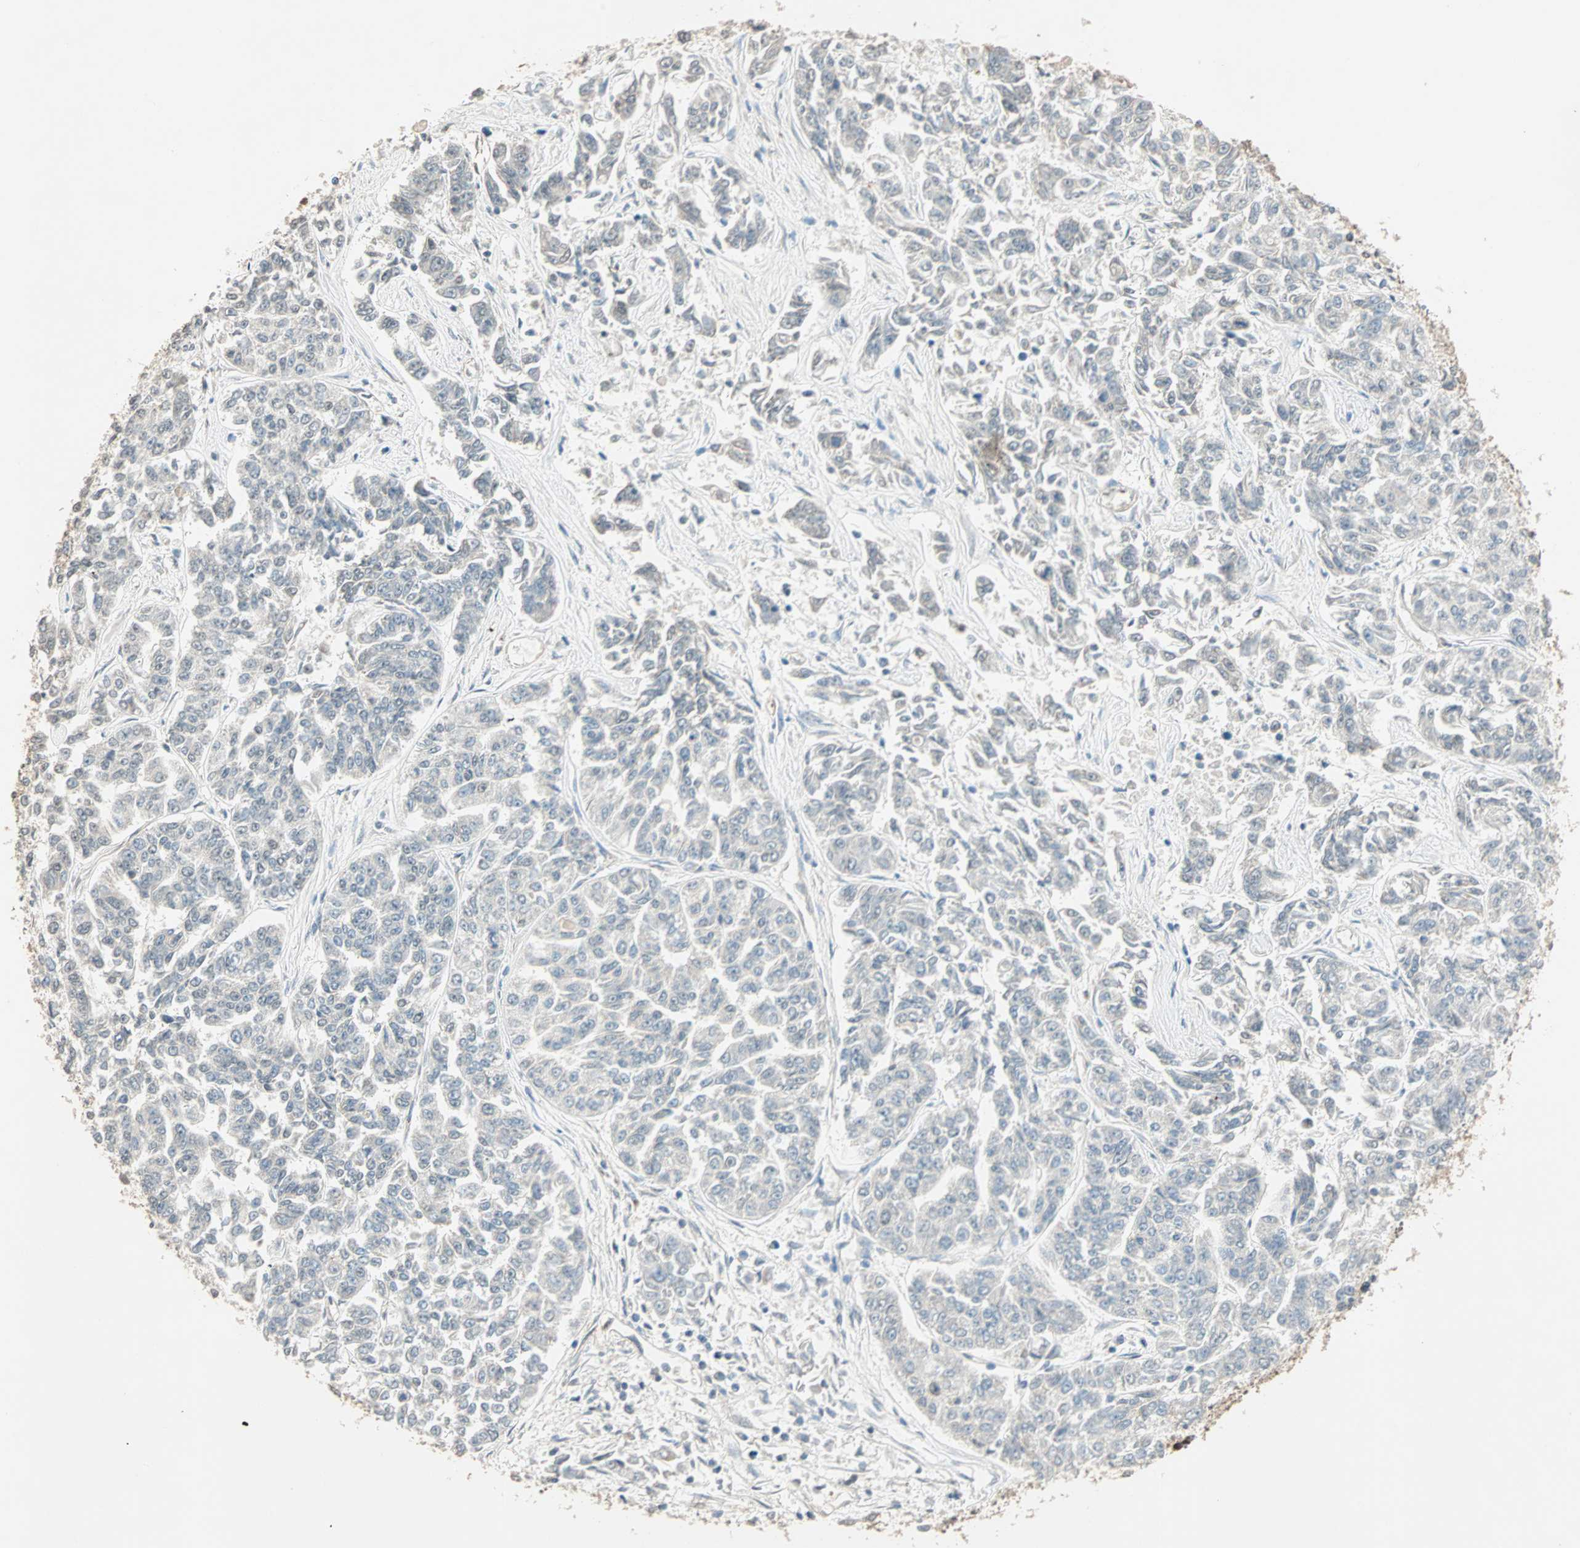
{"staining": {"intensity": "weak", "quantity": "<25%", "location": "cytoplasmic/membranous"}, "tissue": "lung cancer", "cell_type": "Tumor cells", "image_type": "cancer", "snomed": [{"axis": "morphology", "description": "Adenocarcinoma, NOS"}, {"axis": "topography", "description": "Lung"}], "caption": "This is an immunohistochemistry (IHC) image of lung adenocarcinoma. There is no positivity in tumor cells.", "gene": "PRDM2", "patient": {"sex": "male", "age": 84}}